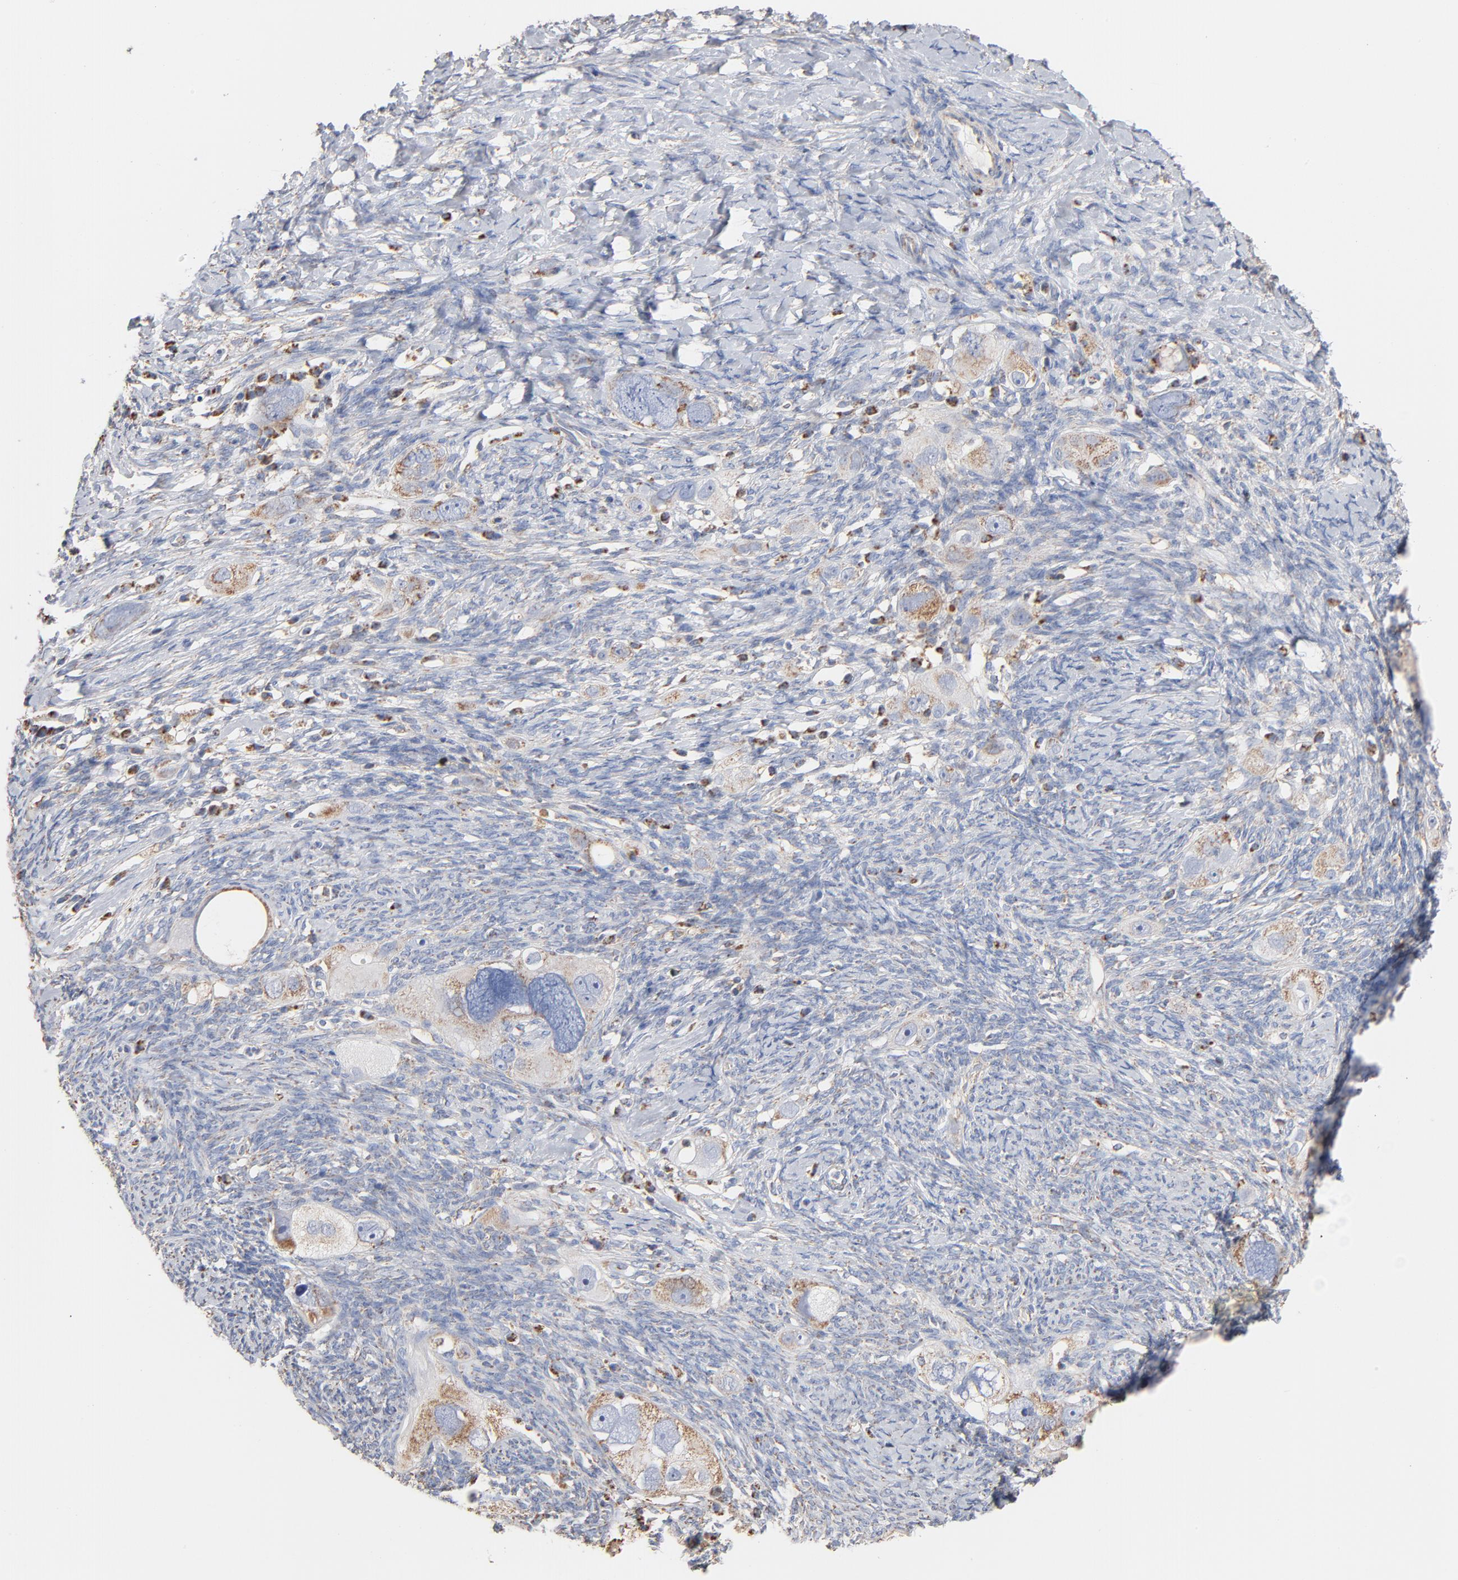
{"staining": {"intensity": "moderate", "quantity": ">75%", "location": "cytoplasmic/membranous"}, "tissue": "ovarian cancer", "cell_type": "Tumor cells", "image_type": "cancer", "snomed": [{"axis": "morphology", "description": "Normal tissue, NOS"}, {"axis": "morphology", "description": "Cystadenocarcinoma, serous, NOS"}, {"axis": "topography", "description": "Ovary"}], "caption": "High-power microscopy captured an IHC micrograph of serous cystadenocarcinoma (ovarian), revealing moderate cytoplasmic/membranous expression in approximately >75% of tumor cells. (Stains: DAB (3,3'-diaminobenzidine) in brown, nuclei in blue, Microscopy: brightfield microscopy at high magnification).", "gene": "UQCRC1", "patient": {"sex": "female", "age": 62}}